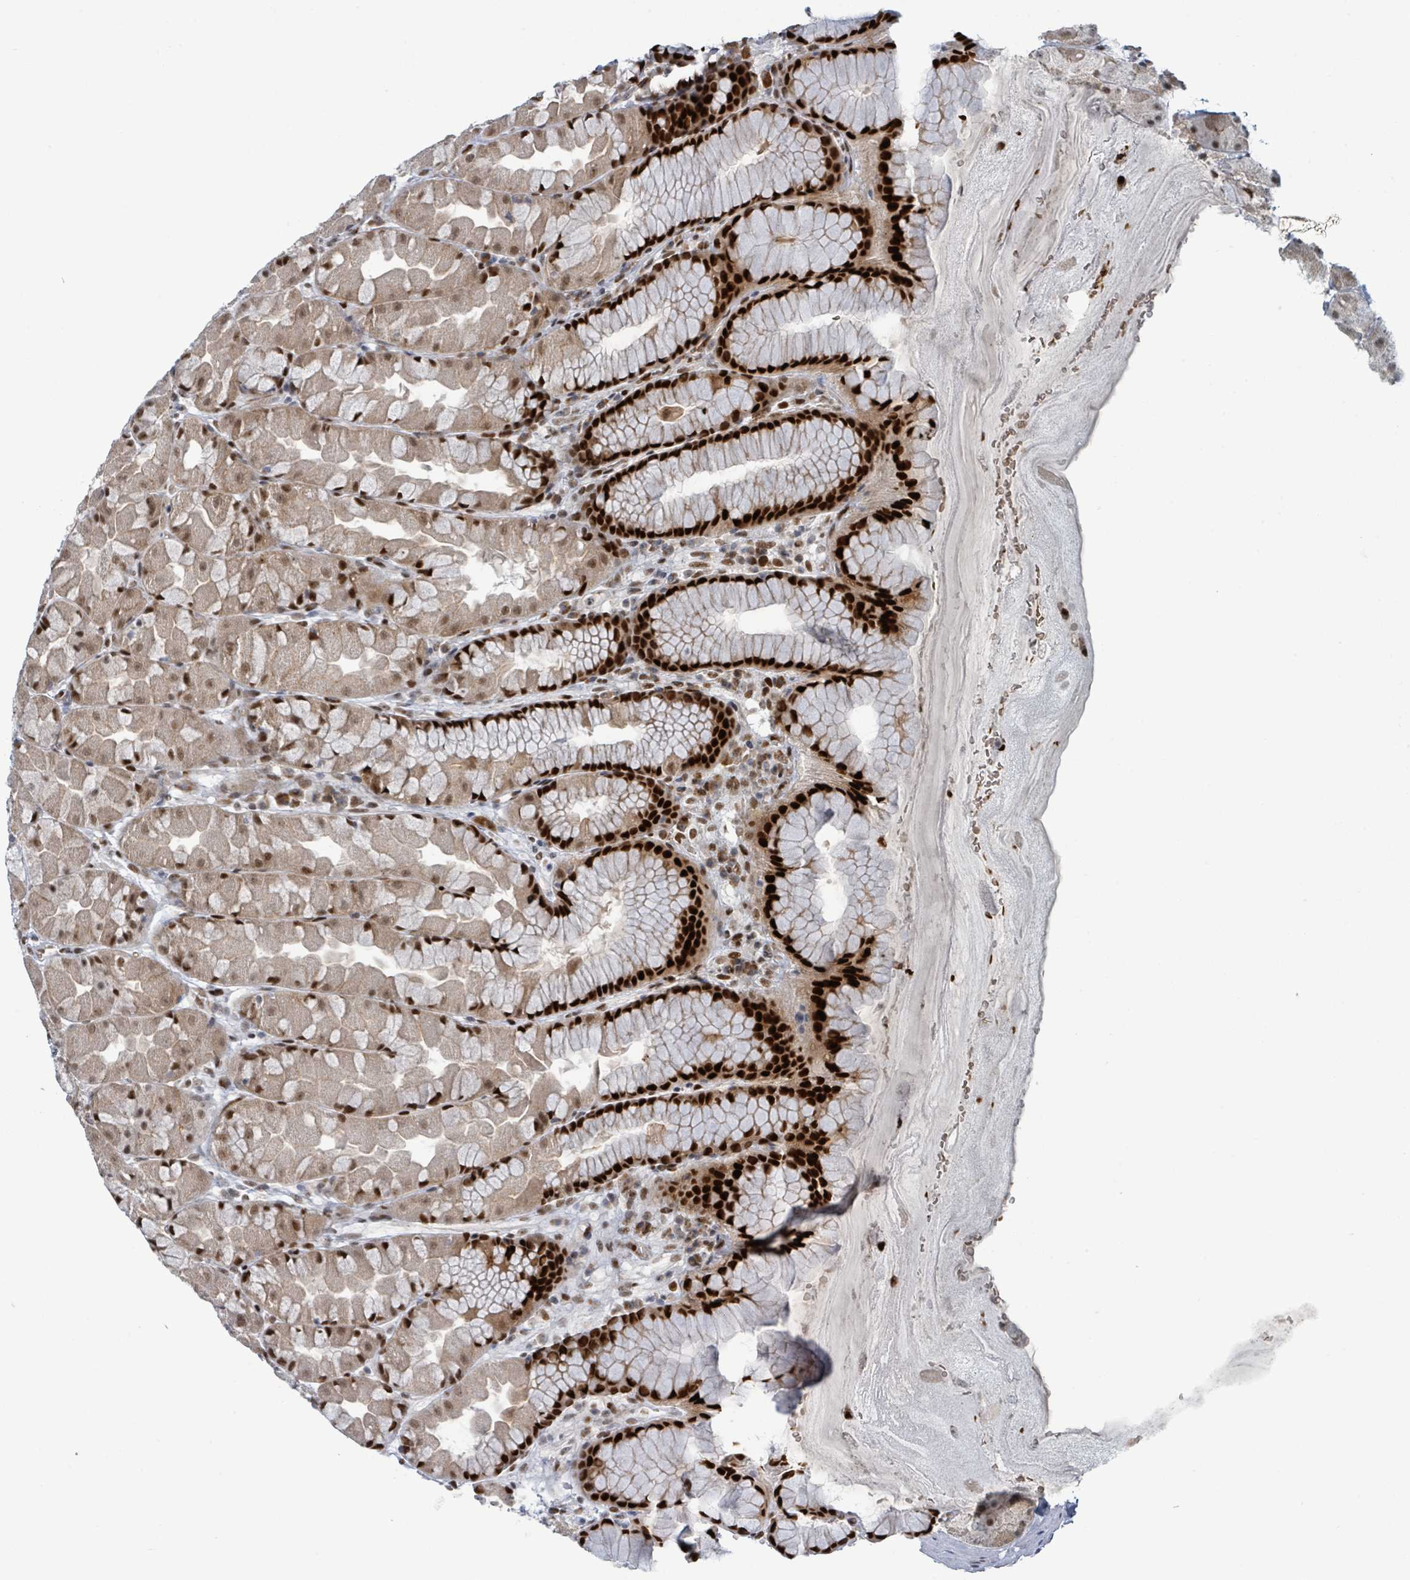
{"staining": {"intensity": "strong", "quantity": "25%-75%", "location": "nuclear"}, "tissue": "stomach", "cell_type": "Glandular cells", "image_type": "normal", "snomed": [{"axis": "morphology", "description": "Normal tissue, NOS"}, {"axis": "topography", "description": "Stomach"}], "caption": "Strong nuclear expression for a protein is seen in about 25%-75% of glandular cells of benign stomach using immunohistochemistry (IHC).", "gene": "KLF3", "patient": {"sex": "male", "age": 57}}